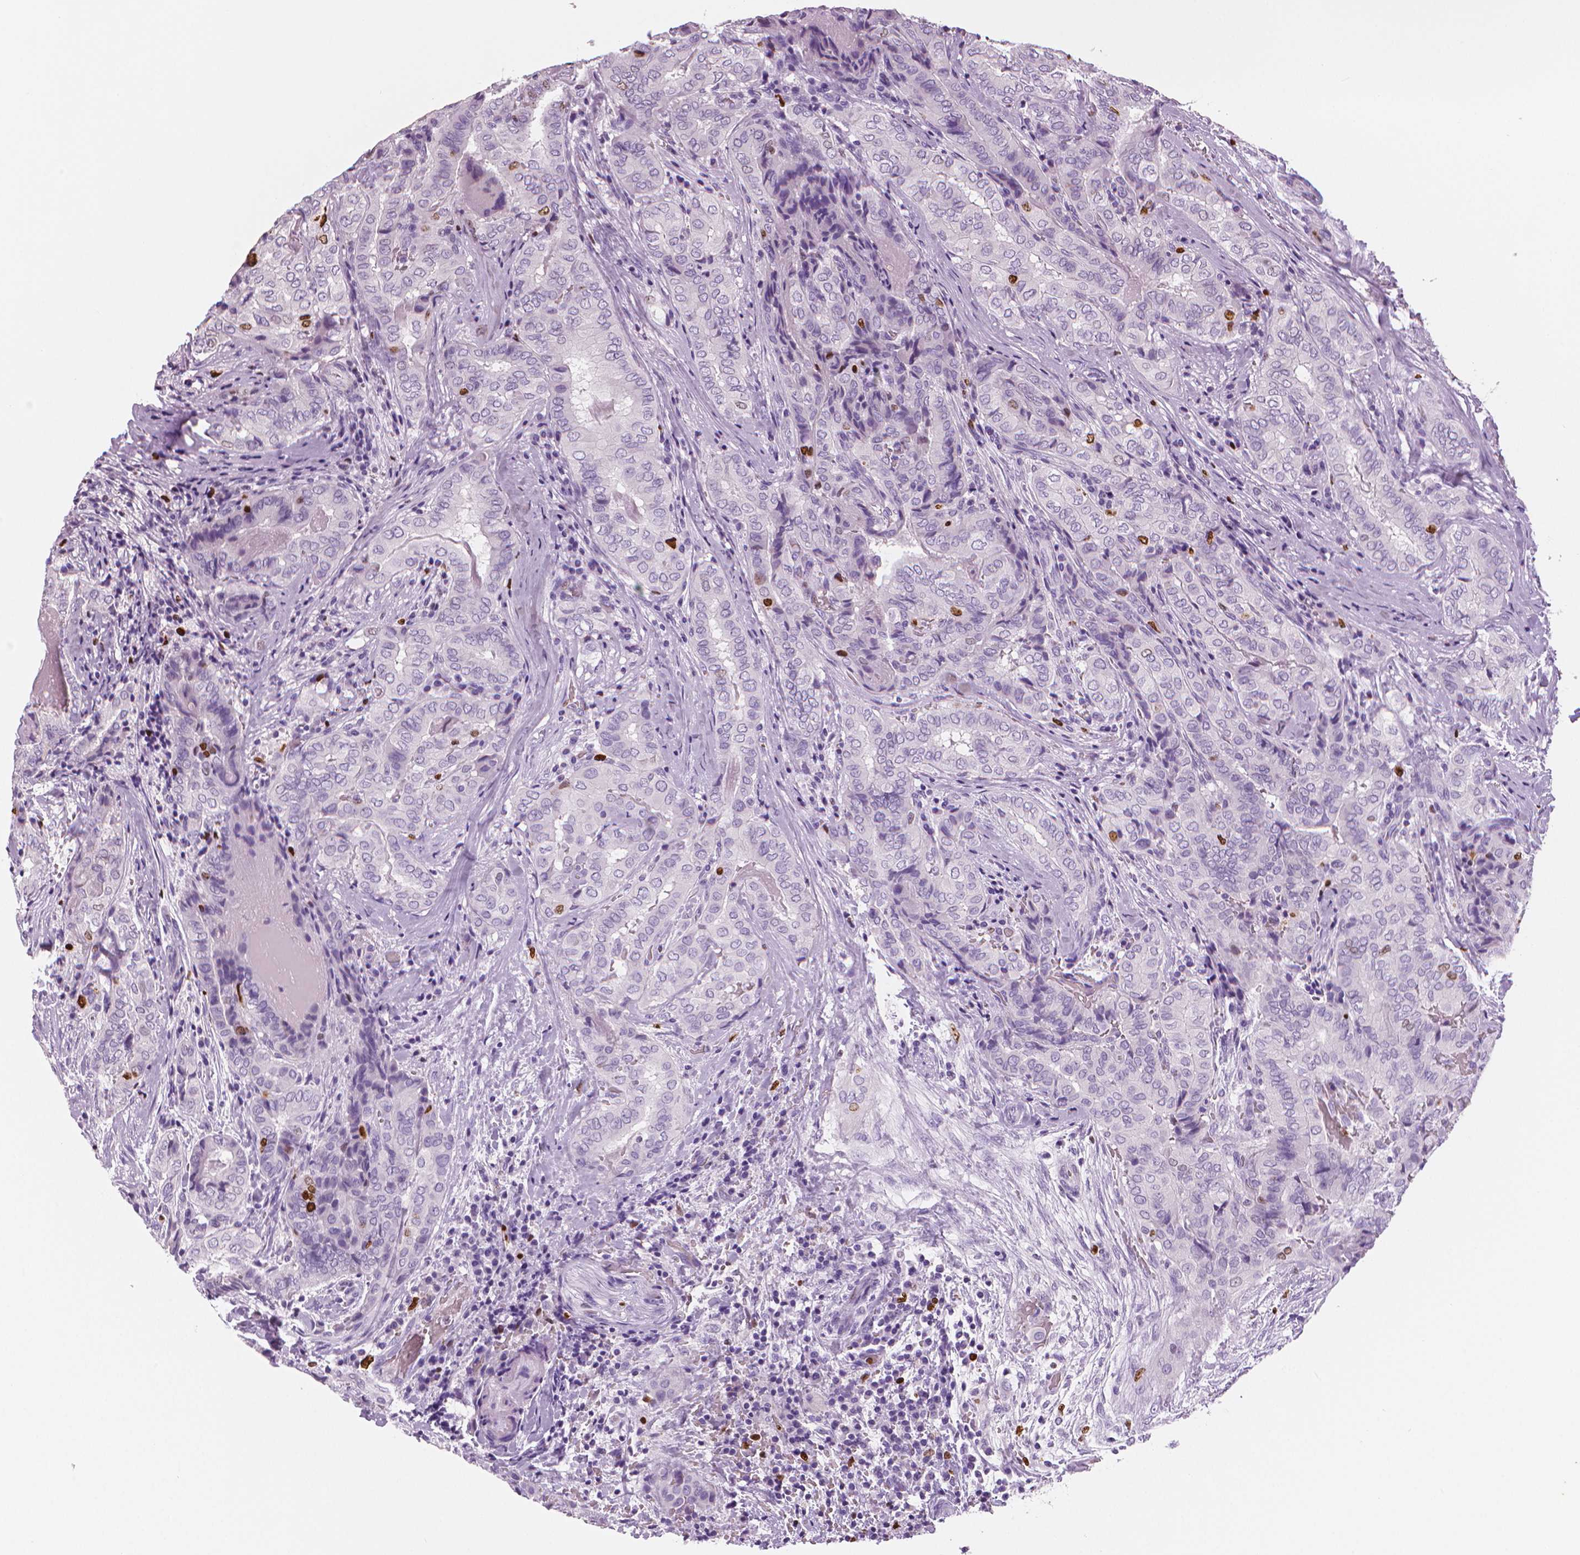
{"staining": {"intensity": "strong", "quantity": "<25%", "location": "nuclear"}, "tissue": "thyroid cancer", "cell_type": "Tumor cells", "image_type": "cancer", "snomed": [{"axis": "morphology", "description": "Papillary adenocarcinoma, NOS"}, {"axis": "topography", "description": "Thyroid gland"}], "caption": "Thyroid papillary adenocarcinoma stained for a protein exhibits strong nuclear positivity in tumor cells.", "gene": "MKI67", "patient": {"sex": "female", "age": 61}}